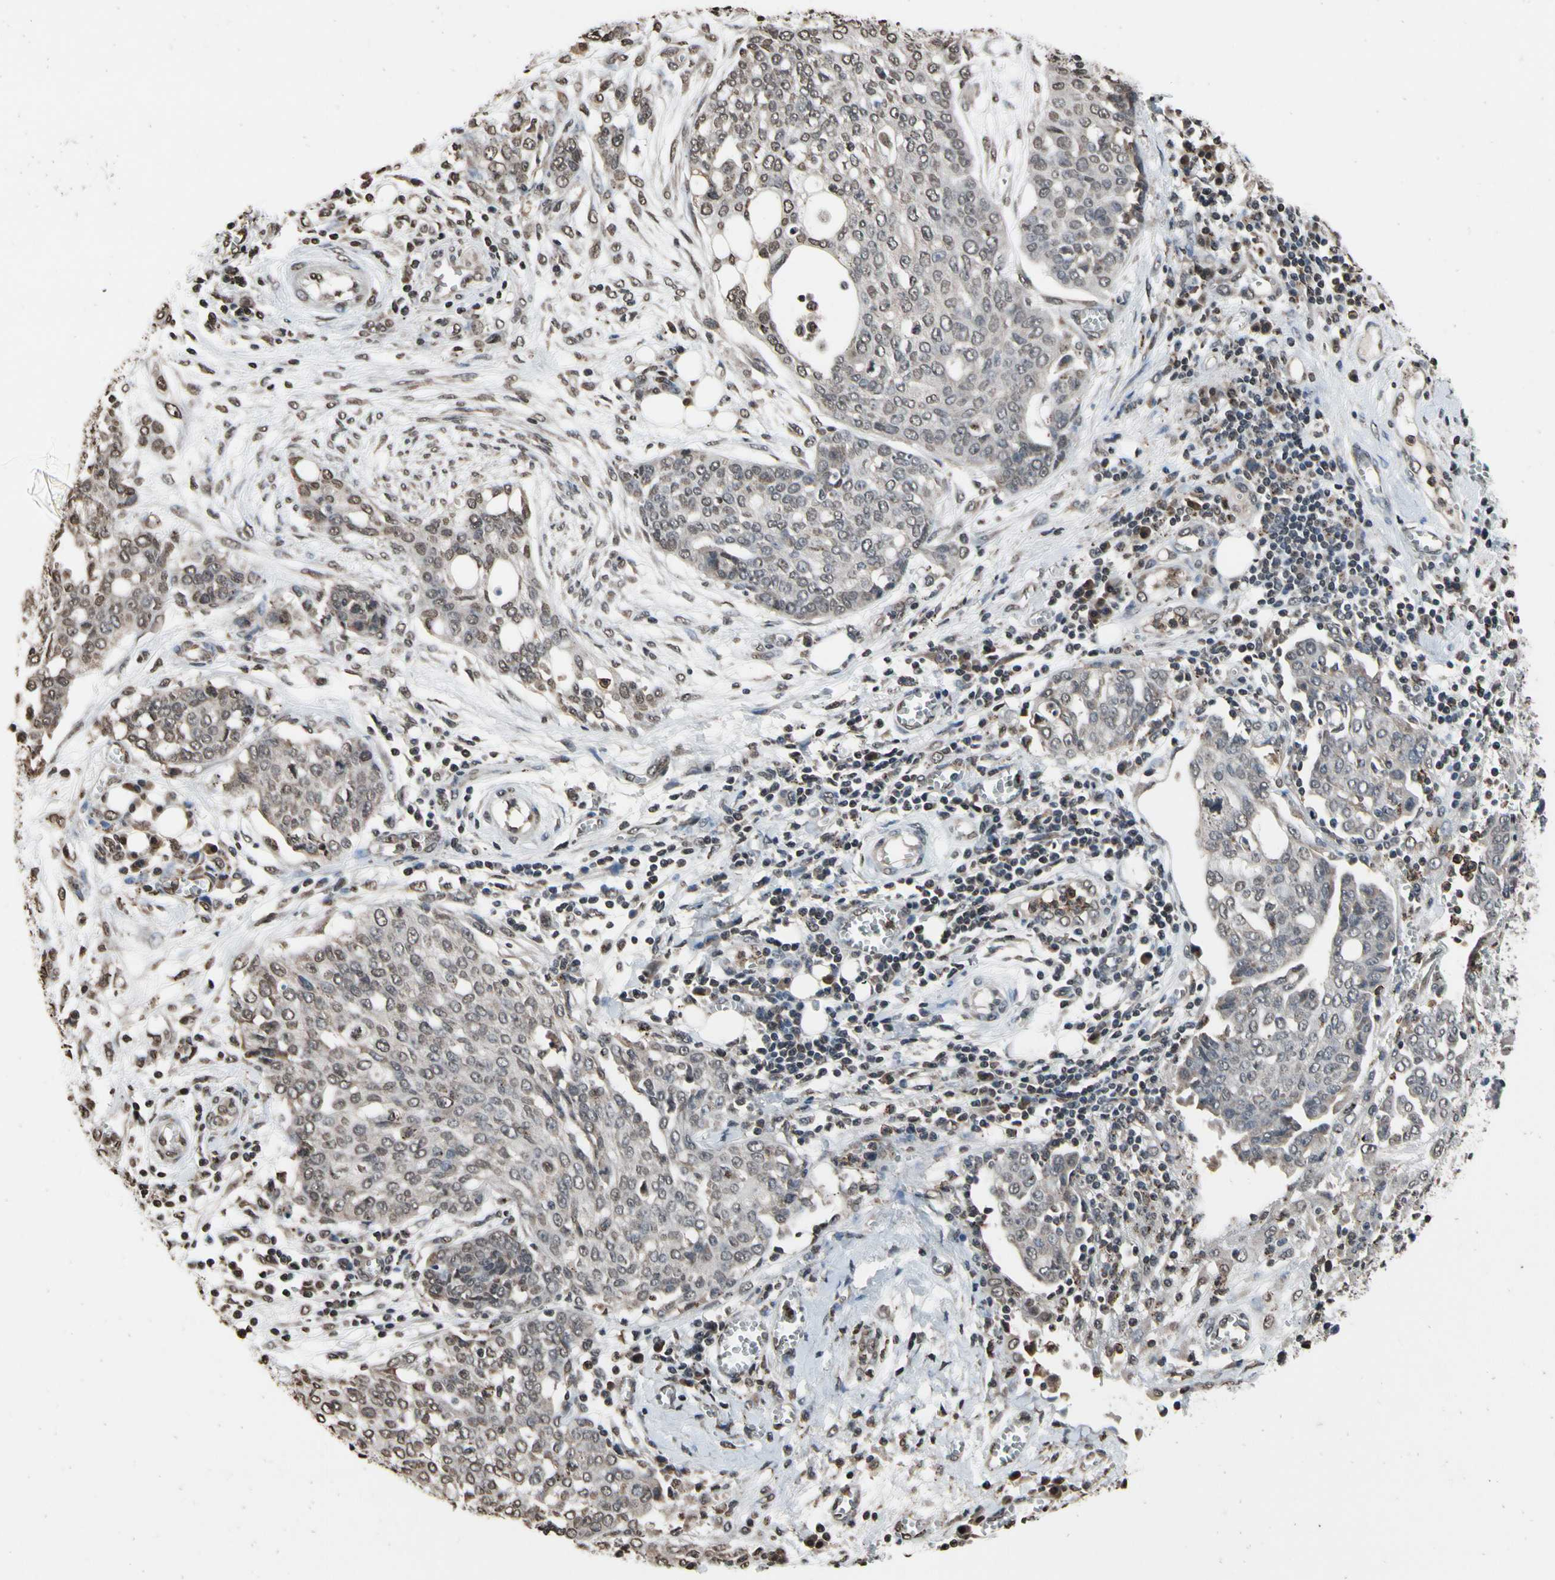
{"staining": {"intensity": "negative", "quantity": "none", "location": "none"}, "tissue": "ovarian cancer", "cell_type": "Tumor cells", "image_type": "cancer", "snomed": [{"axis": "morphology", "description": "Cystadenocarcinoma, serous, NOS"}, {"axis": "topography", "description": "Soft tissue"}, {"axis": "topography", "description": "Ovary"}], "caption": "IHC of human ovarian cancer reveals no expression in tumor cells.", "gene": "HIPK2", "patient": {"sex": "female", "age": 57}}